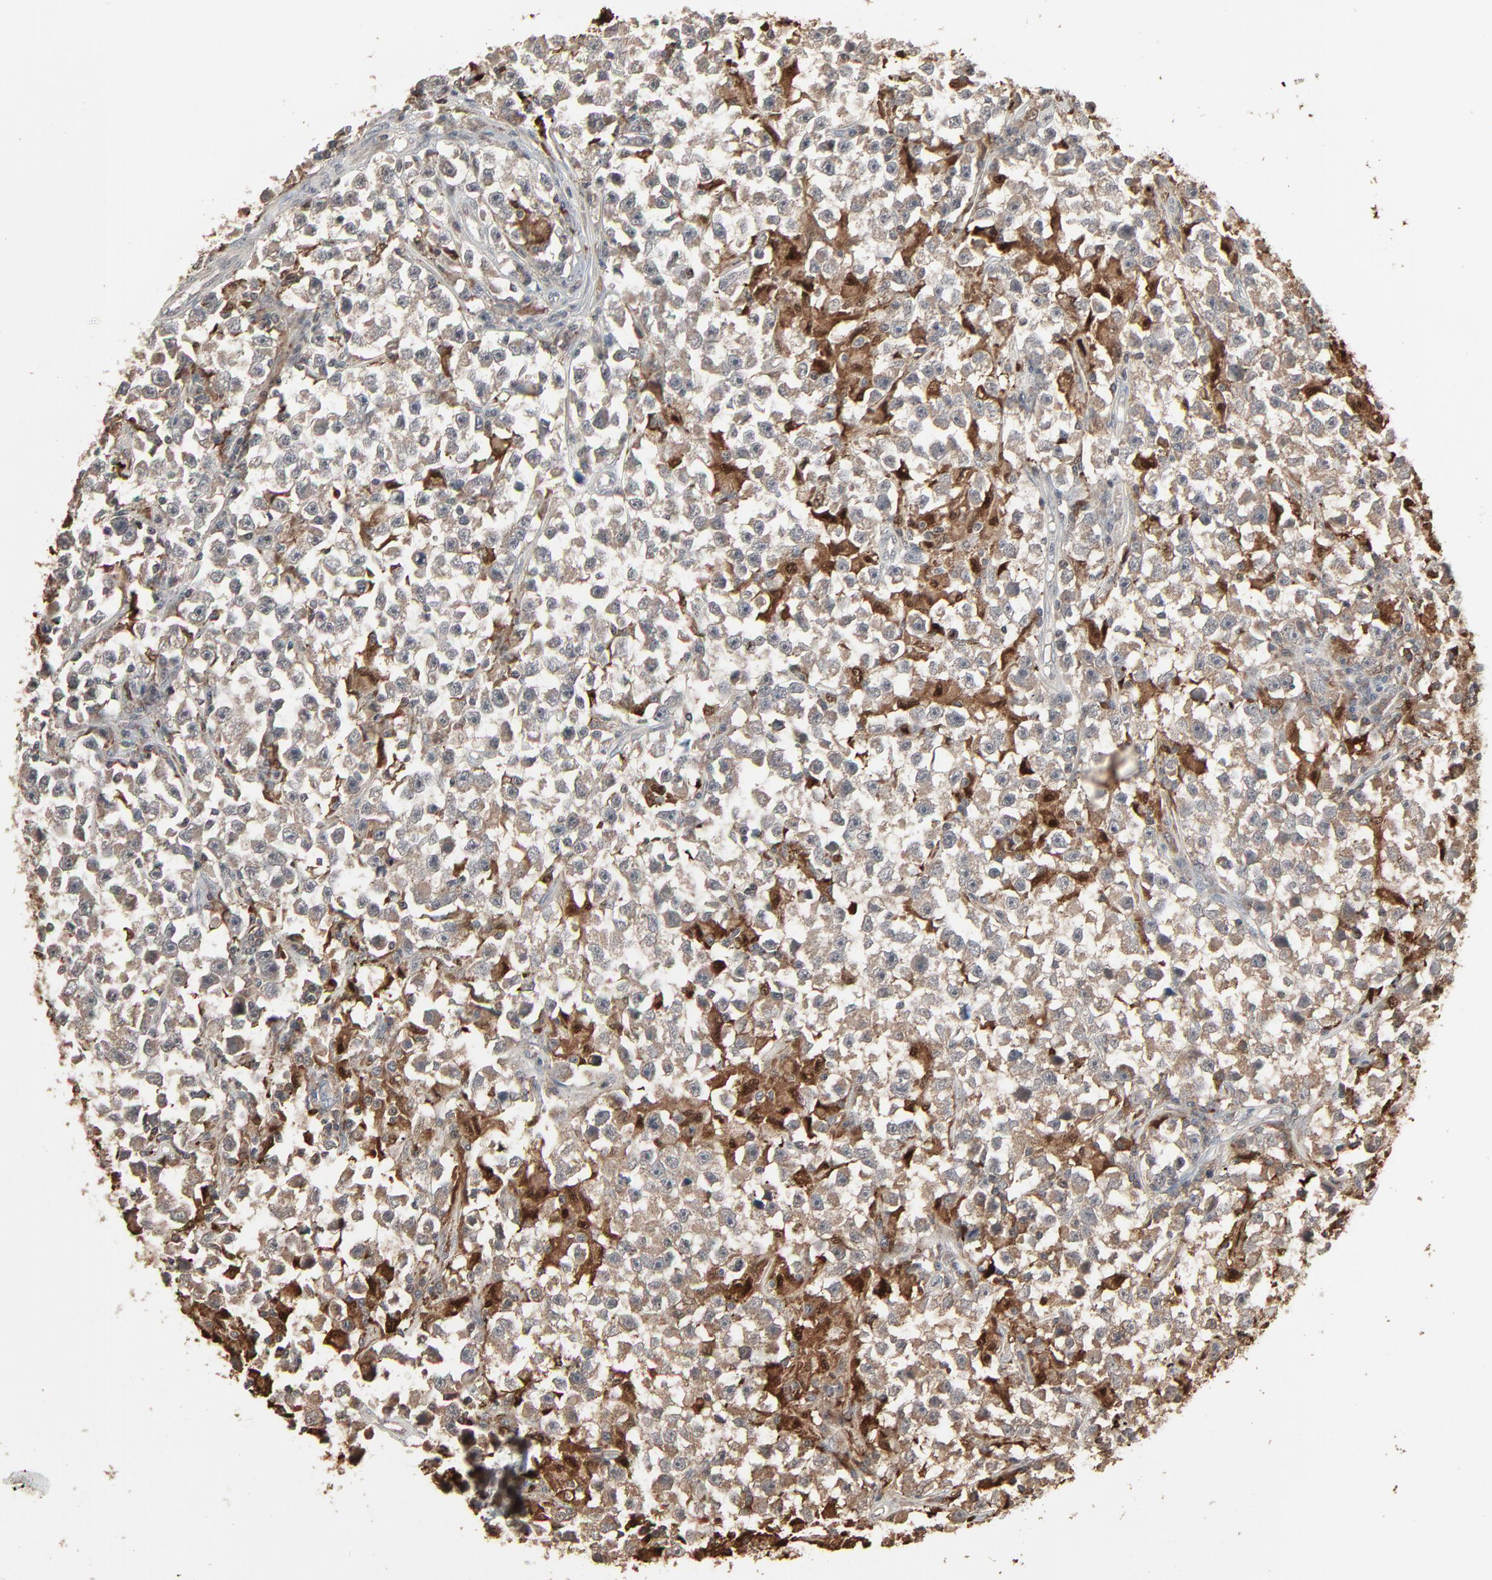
{"staining": {"intensity": "weak", "quantity": ">75%", "location": "cytoplasmic/membranous"}, "tissue": "testis cancer", "cell_type": "Tumor cells", "image_type": "cancer", "snomed": [{"axis": "morphology", "description": "Seminoma, NOS"}, {"axis": "topography", "description": "Testis"}], "caption": "Tumor cells exhibit low levels of weak cytoplasmic/membranous expression in approximately >75% of cells in human testis cancer.", "gene": "DOCK8", "patient": {"sex": "male", "age": 33}}